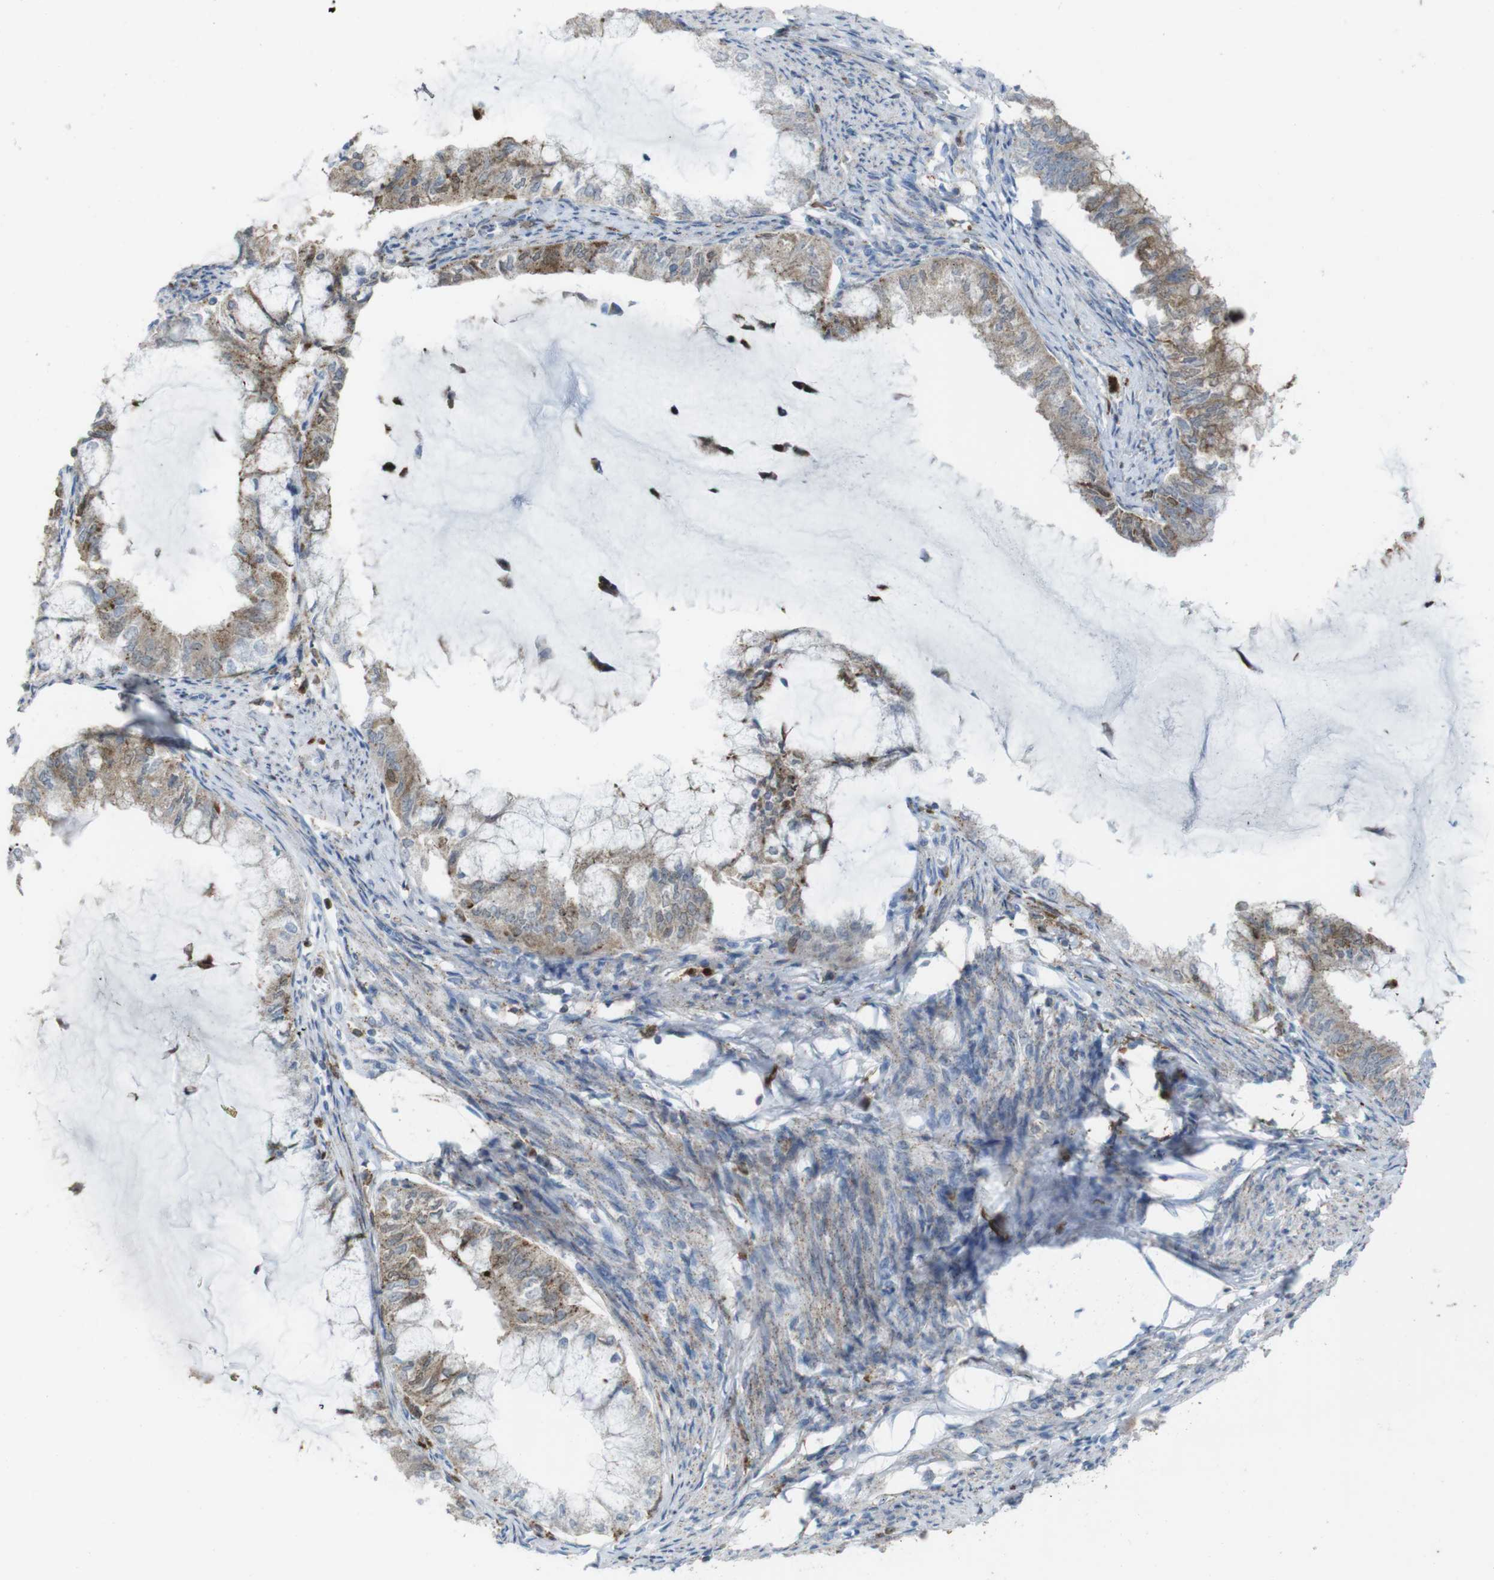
{"staining": {"intensity": "moderate", "quantity": "25%-75%", "location": "cytoplasmic/membranous"}, "tissue": "endometrial cancer", "cell_type": "Tumor cells", "image_type": "cancer", "snomed": [{"axis": "morphology", "description": "Adenocarcinoma, NOS"}, {"axis": "topography", "description": "Endometrium"}], "caption": "This is a micrograph of immunohistochemistry (IHC) staining of endometrial cancer (adenocarcinoma), which shows moderate positivity in the cytoplasmic/membranous of tumor cells.", "gene": "PRKCD", "patient": {"sex": "female", "age": 86}}